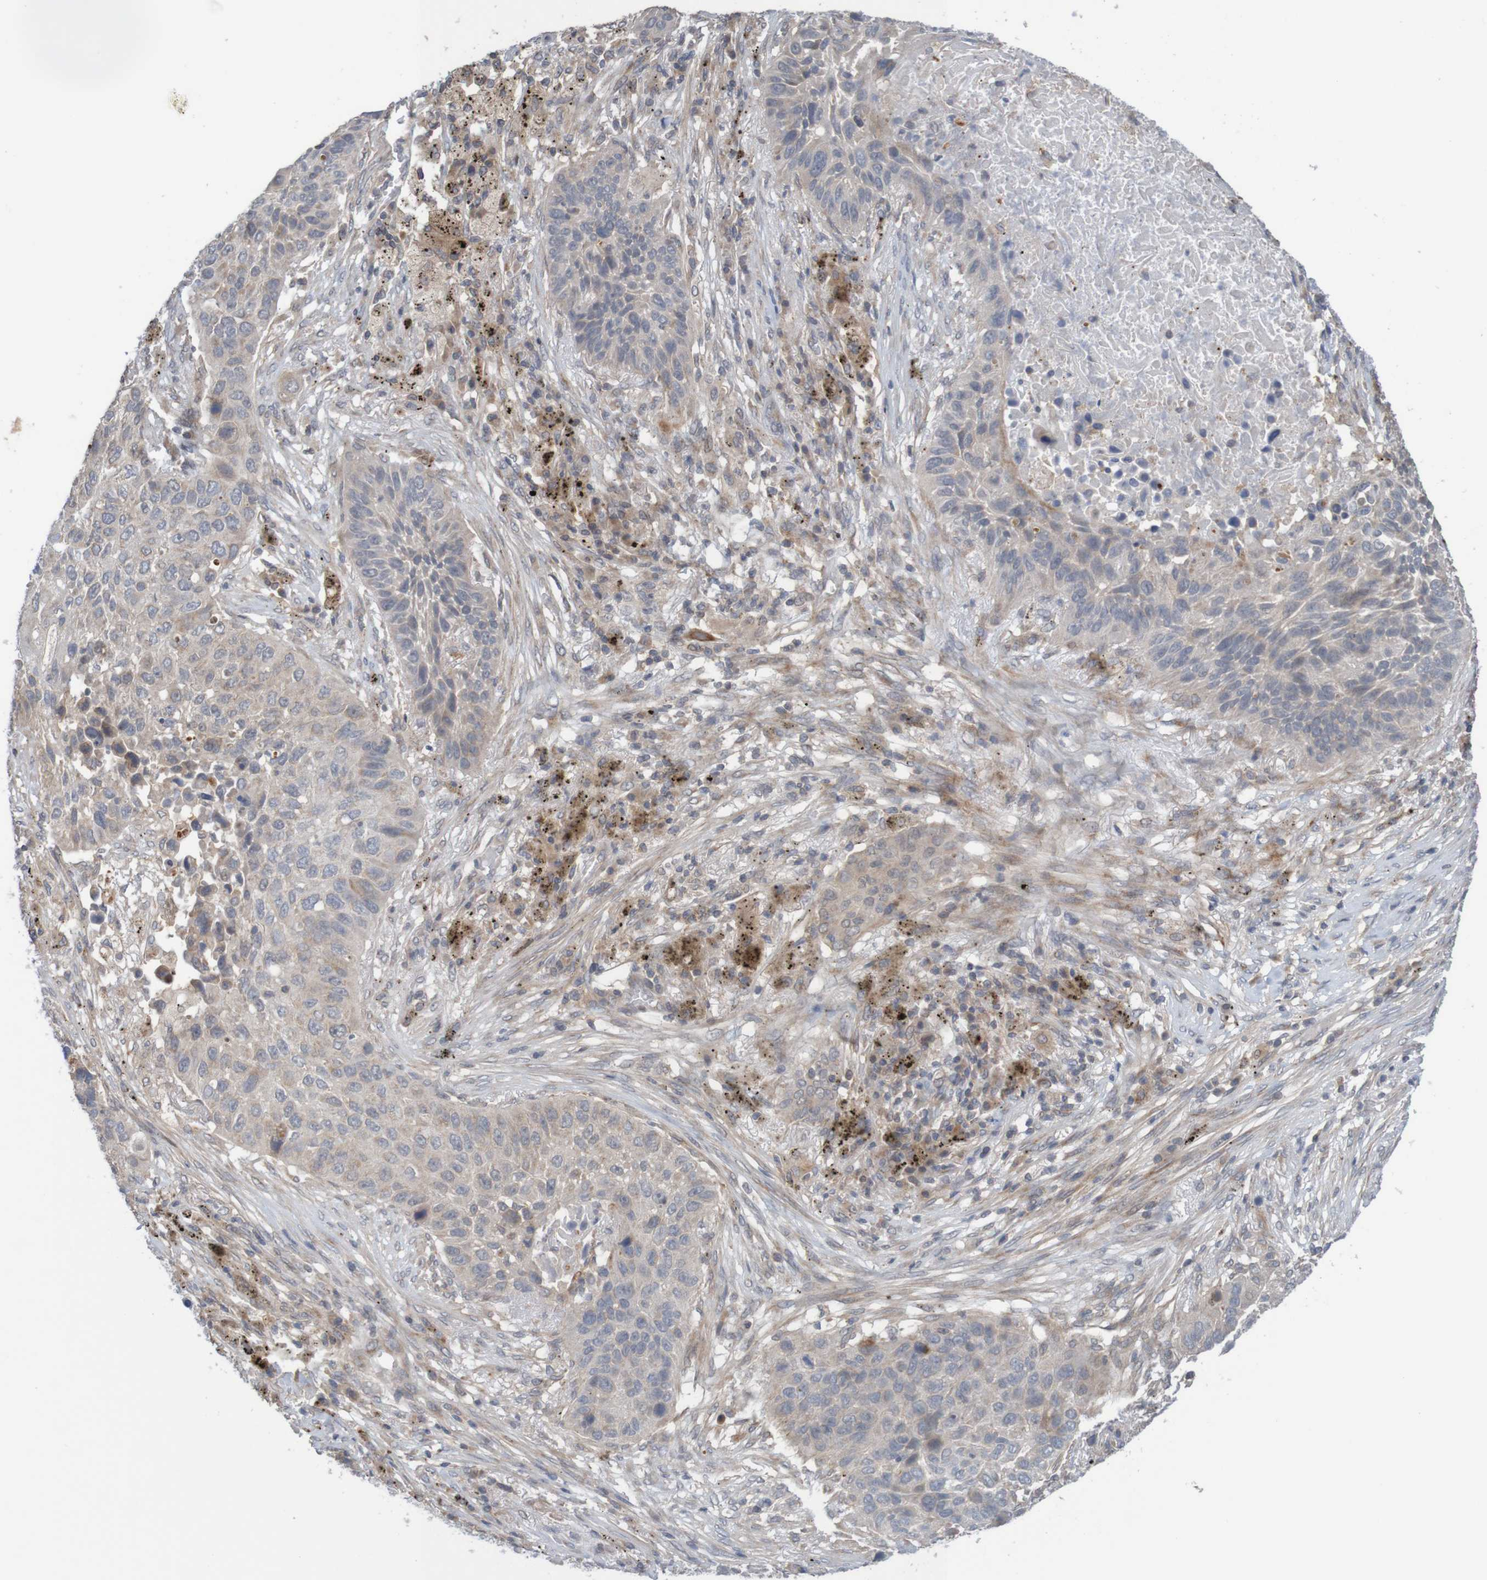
{"staining": {"intensity": "weak", "quantity": "<25%", "location": "cytoplasmic/membranous"}, "tissue": "lung cancer", "cell_type": "Tumor cells", "image_type": "cancer", "snomed": [{"axis": "morphology", "description": "Squamous cell carcinoma, NOS"}, {"axis": "topography", "description": "Lung"}], "caption": "There is no significant positivity in tumor cells of lung squamous cell carcinoma. (DAB immunohistochemistry visualized using brightfield microscopy, high magnification).", "gene": "ANKK1", "patient": {"sex": "male", "age": 57}}